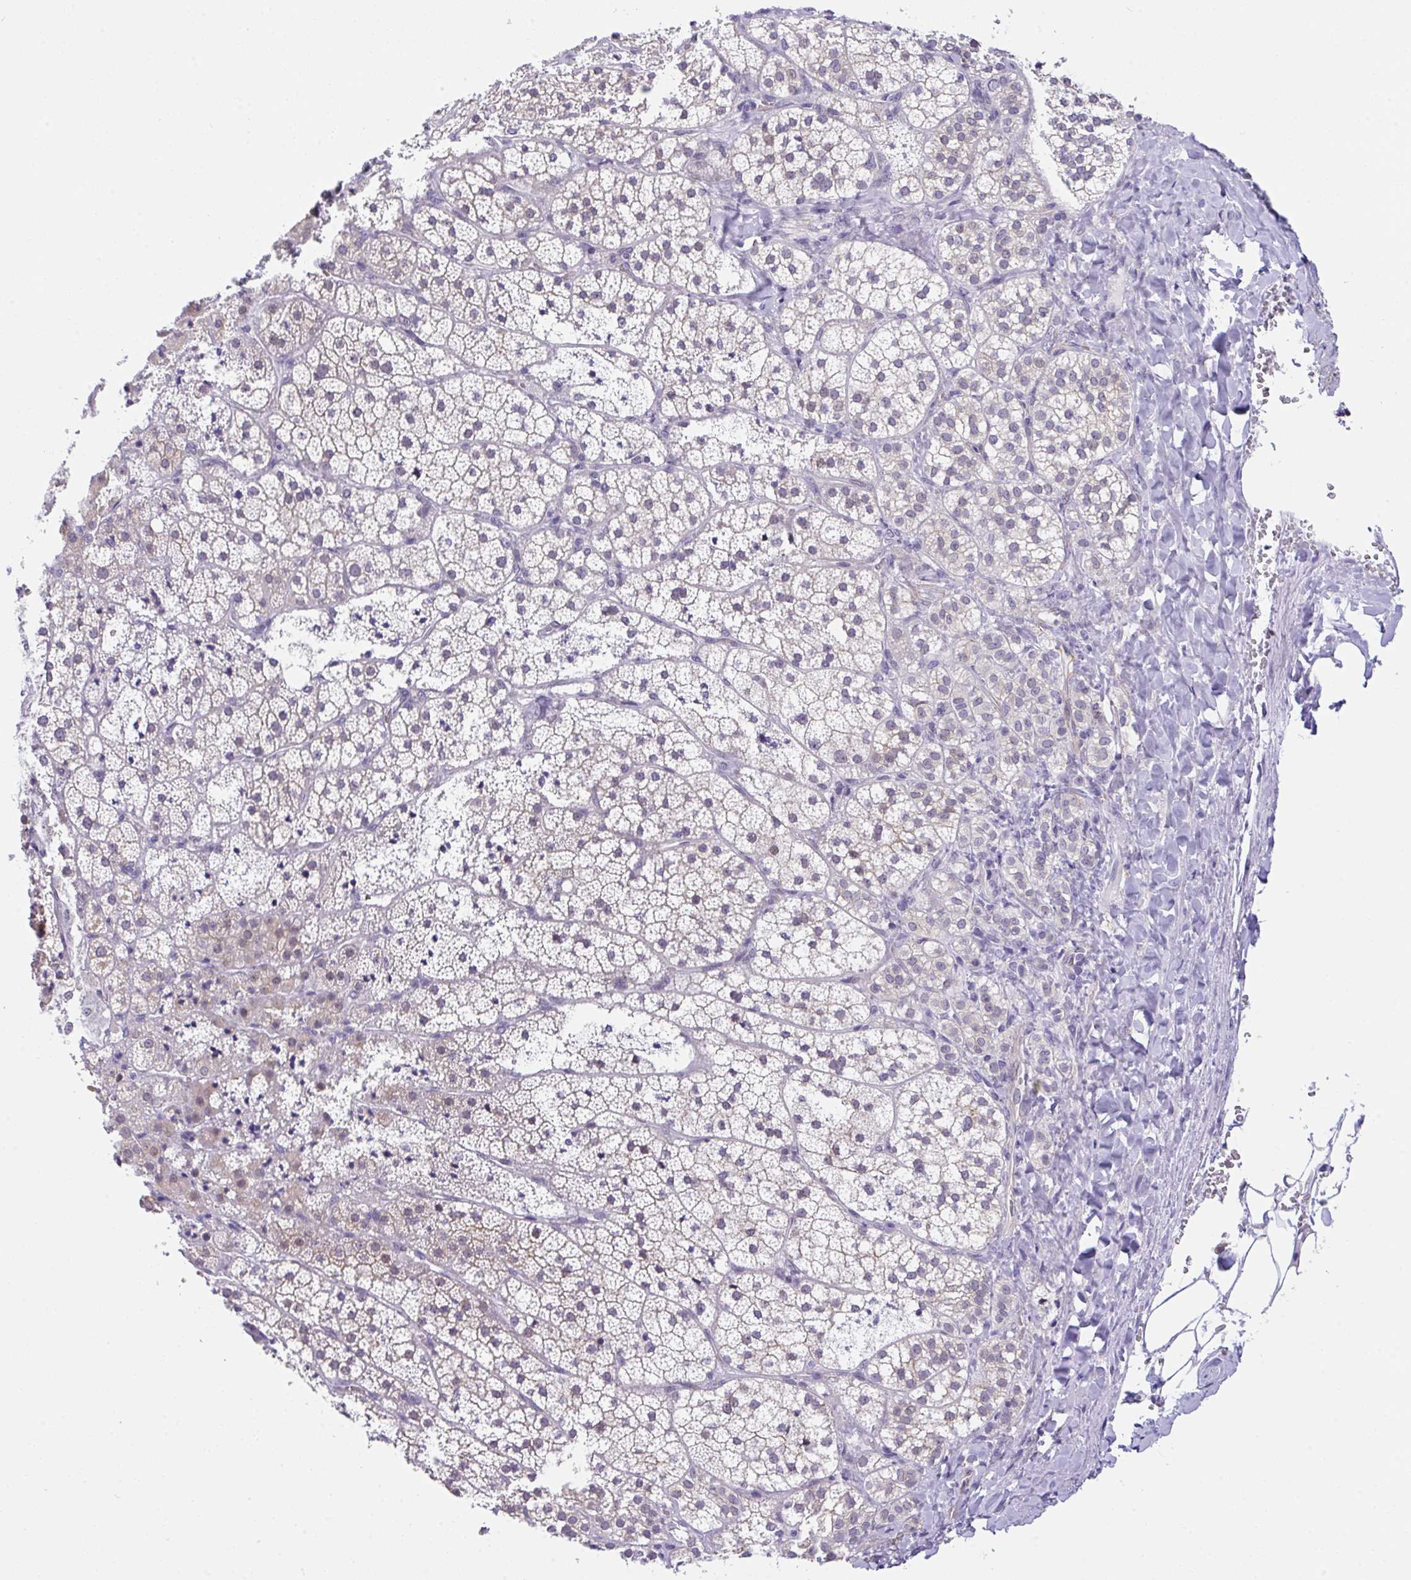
{"staining": {"intensity": "negative", "quantity": "none", "location": "none"}, "tissue": "adrenal gland", "cell_type": "Glandular cells", "image_type": "normal", "snomed": [{"axis": "morphology", "description": "Normal tissue, NOS"}, {"axis": "topography", "description": "Adrenal gland"}], "caption": "The photomicrograph demonstrates no staining of glandular cells in normal adrenal gland.", "gene": "CGNL1", "patient": {"sex": "male", "age": 53}}